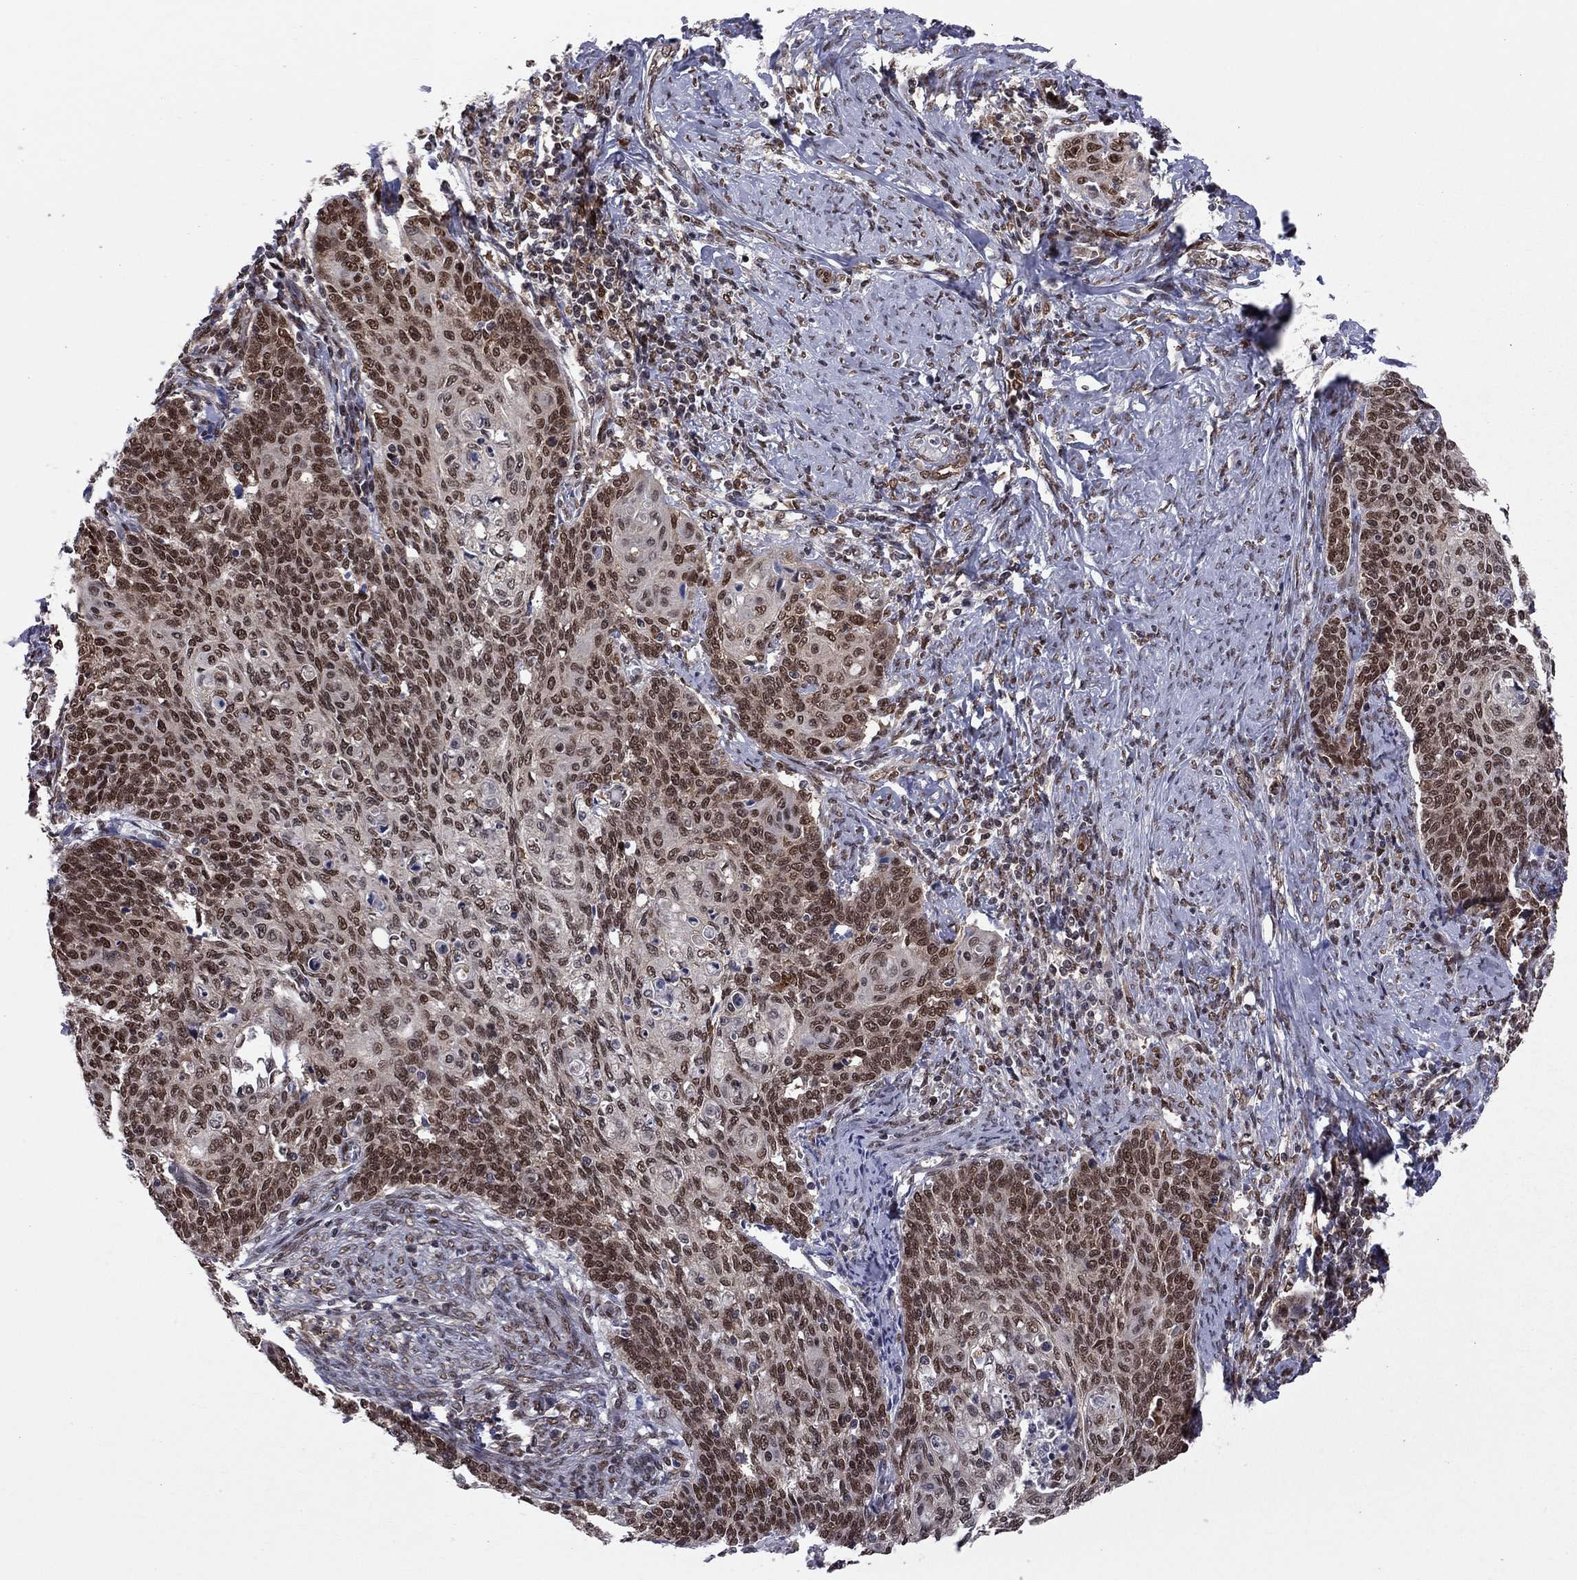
{"staining": {"intensity": "strong", "quantity": "25%-75%", "location": "nuclear"}, "tissue": "cervical cancer", "cell_type": "Tumor cells", "image_type": "cancer", "snomed": [{"axis": "morphology", "description": "Normal tissue, NOS"}, {"axis": "morphology", "description": "Squamous cell carcinoma, NOS"}, {"axis": "topography", "description": "Cervix"}], "caption": "There is high levels of strong nuclear expression in tumor cells of squamous cell carcinoma (cervical), as demonstrated by immunohistochemical staining (brown color).", "gene": "SAP30L", "patient": {"sex": "female", "age": 39}}